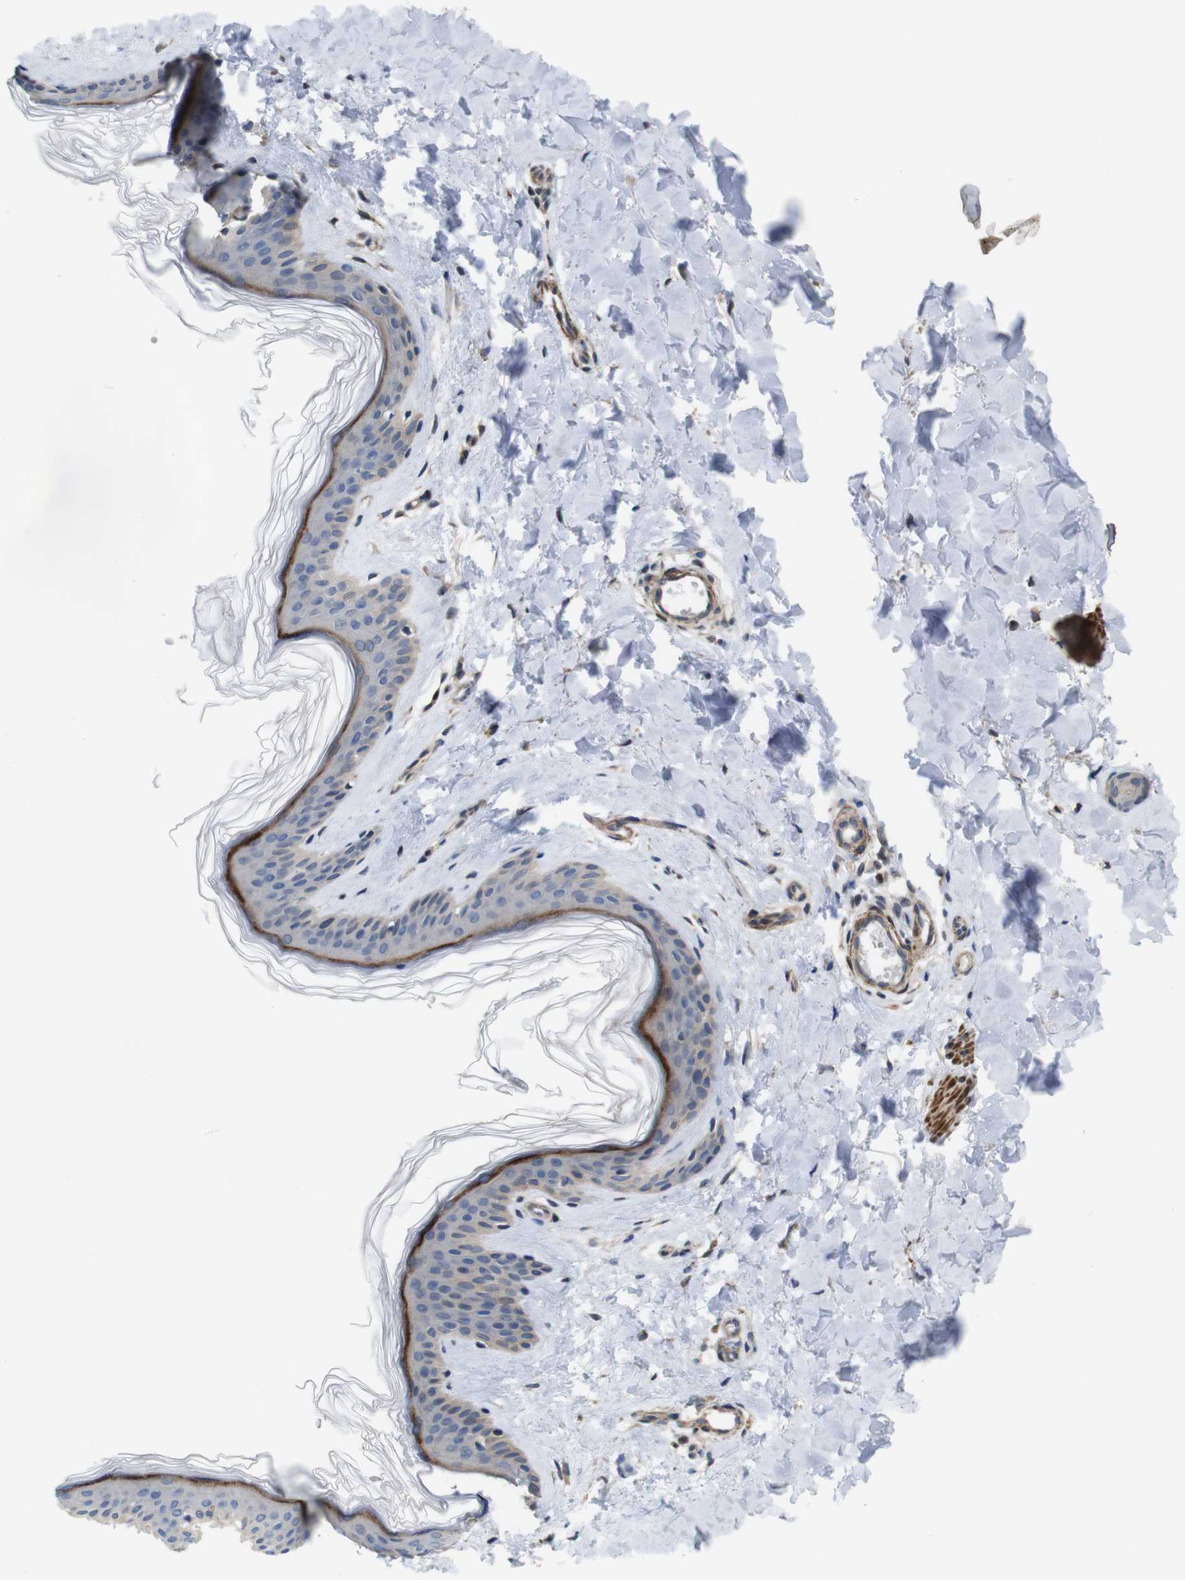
{"staining": {"intensity": "weak", "quantity": ">75%", "location": "cytoplasmic/membranous"}, "tissue": "skin", "cell_type": "Fibroblasts", "image_type": "normal", "snomed": [{"axis": "morphology", "description": "Normal tissue, NOS"}, {"axis": "topography", "description": "Skin"}], "caption": "The photomicrograph shows a brown stain indicating the presence of a protein in the cytoplasmic/membranous of fibroblasts in skin. (Stains: DAB (3,3'-diaminobenzidine) in brown, nuclei in blue, Microscopy: brightfield microscopy at high magnification).", "gene": "GGT7", "patient": {"sex": "female", "age": 41}}